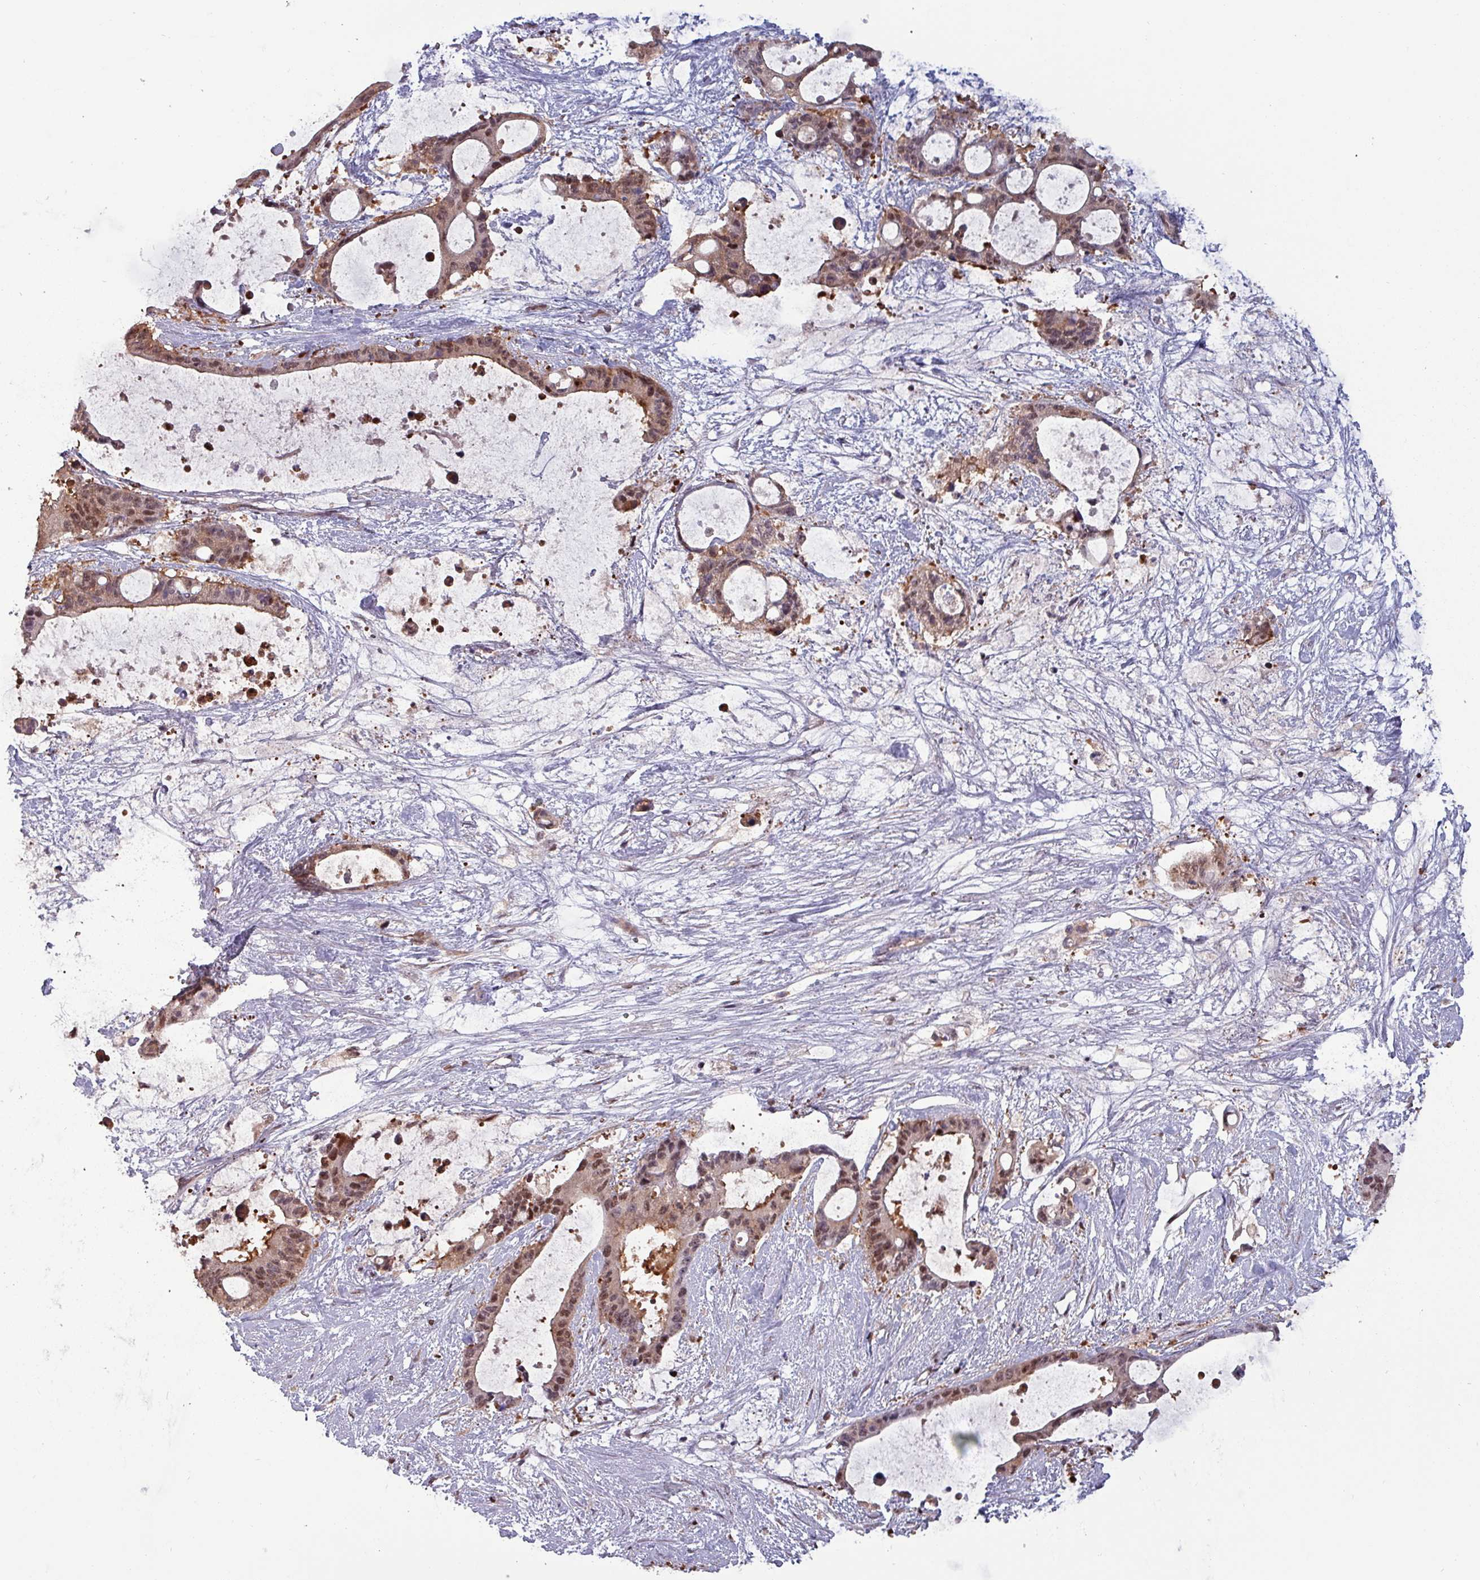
{"staining": {"intensity": "moderate", "quantity": ">75%", "location": "cytoplasmic/membranous,nuclear"}, "tissue": "liver cancer", "cell_type": "Tumor cells", "image_type": "cancer", "snomed": [{"axis": "morphology", "description": "Normal tissue, NOS"}, {"axis": "morphology", "description": "Cholangiocarcinoma"}, {"axis": "topography", "description": "Liver"}, {"axis": "topography", "description": "Peripheral nerve tissue"}], "caption": "Immunohistochemistry (DAB) staining of liver cholangiocarcinoma demonstrates moderate cytoplasmic/membranous and nuclear protein staining in approximately >75% of tumor cells.", "gene": "PSMB8", "patient": {"sex": "female", "age": 73}}